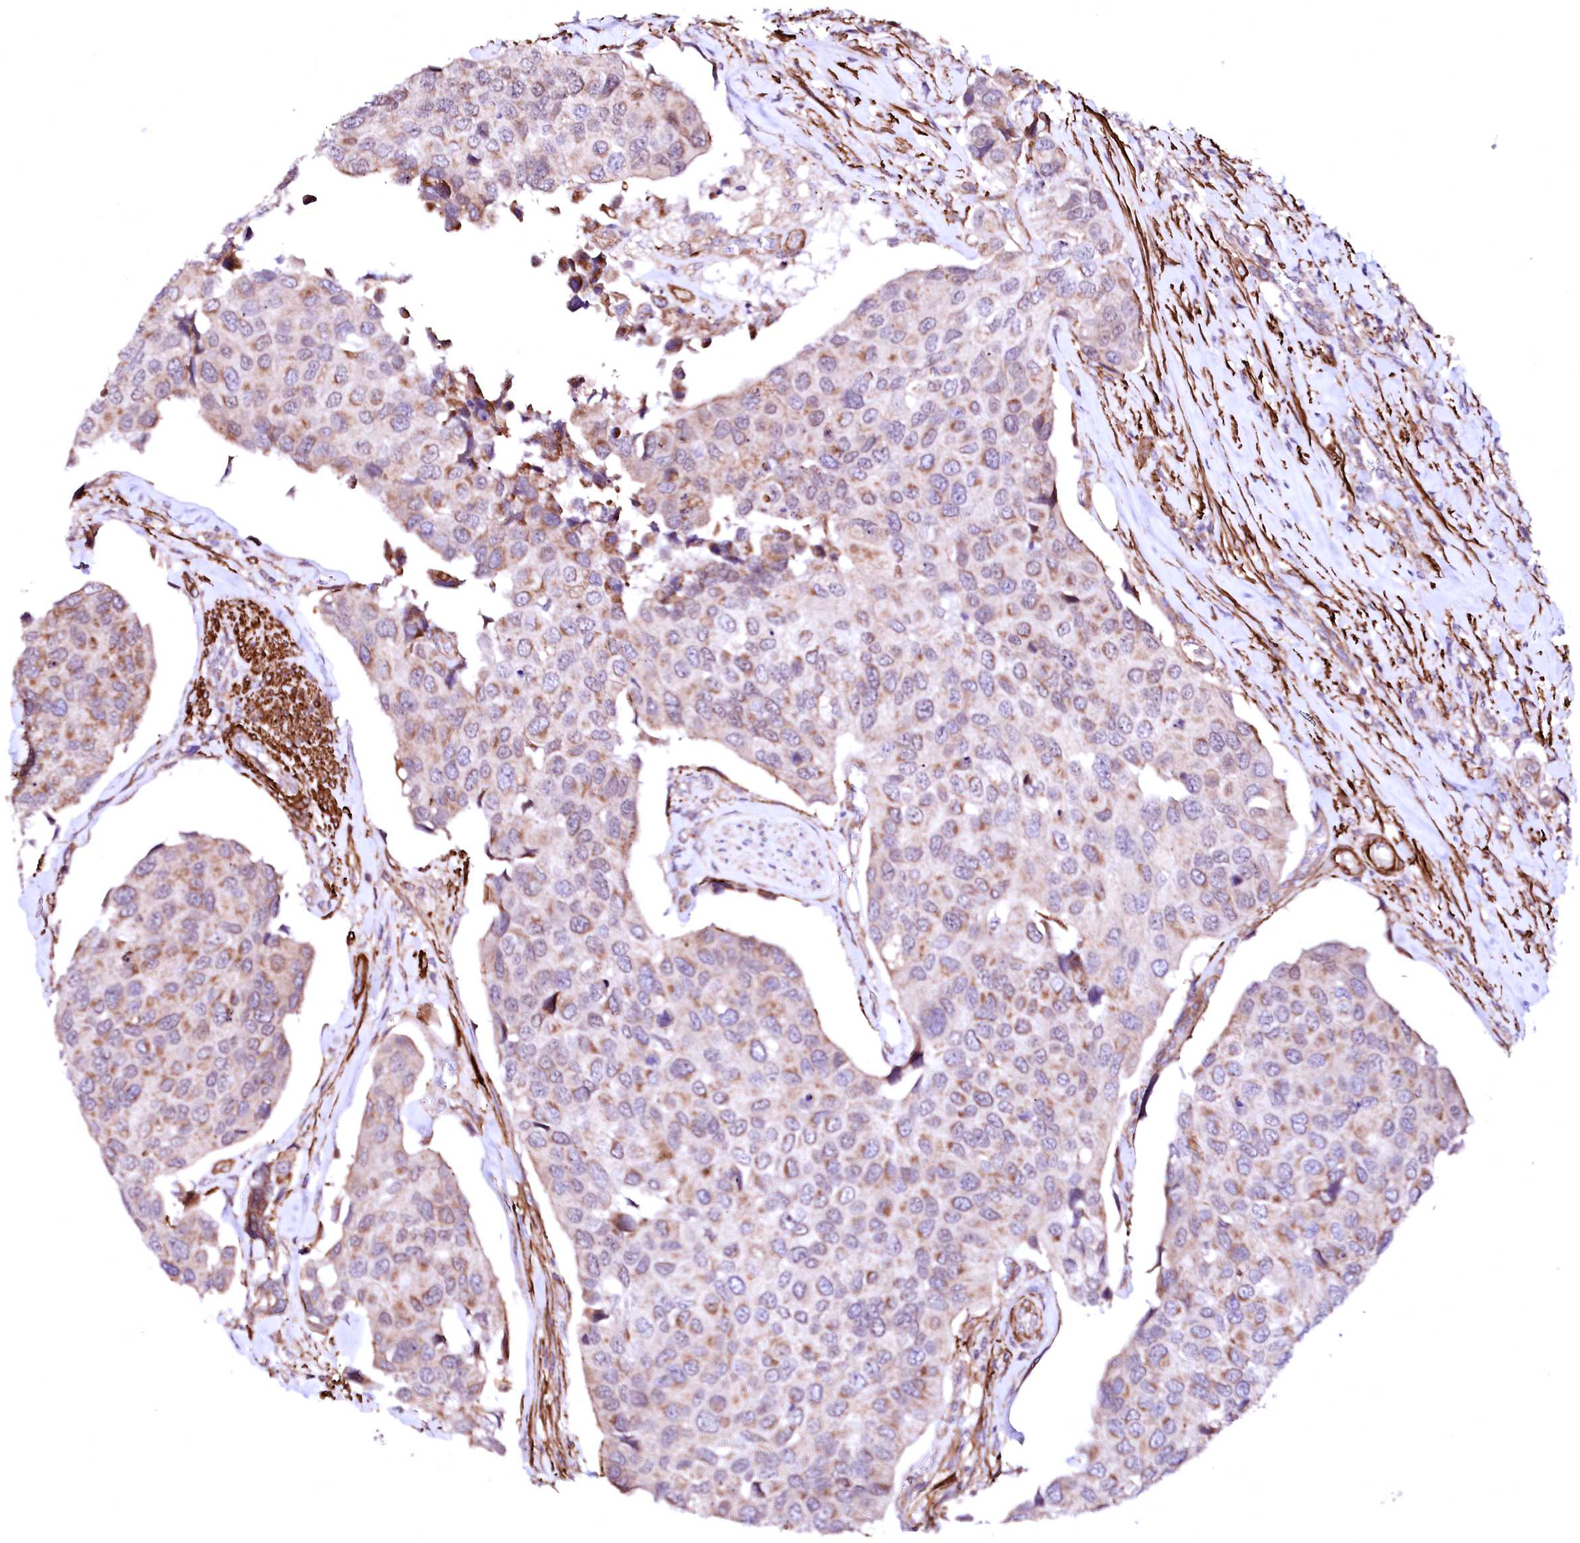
{"staining": {"intensity": "moderate", "quantity": "25%-75%", "location": "cytoplasmic/membranous"}, "tissue": "urothelial cancer", "cell_type": "Tumor cells", "image_type": "cancer", "snomed": [{"axis": "morphology", "description": "Urothelial carcinoma, High grade"}, {"axis": "topography", "description": "Urinary bladder"}], "caption": "Immunohistochemical staining of high-grade urothelial carcinoma shows moderate cytoplasmic/membranous protein positivity in approximately 25%-75% of tumor cells. (Stains: DAB in brown, nuclei in blue, Microscopy: brightfield microscopy at high magnification).", "gene": "GPR176", "patient": {"sex": "male", "age": 74}}